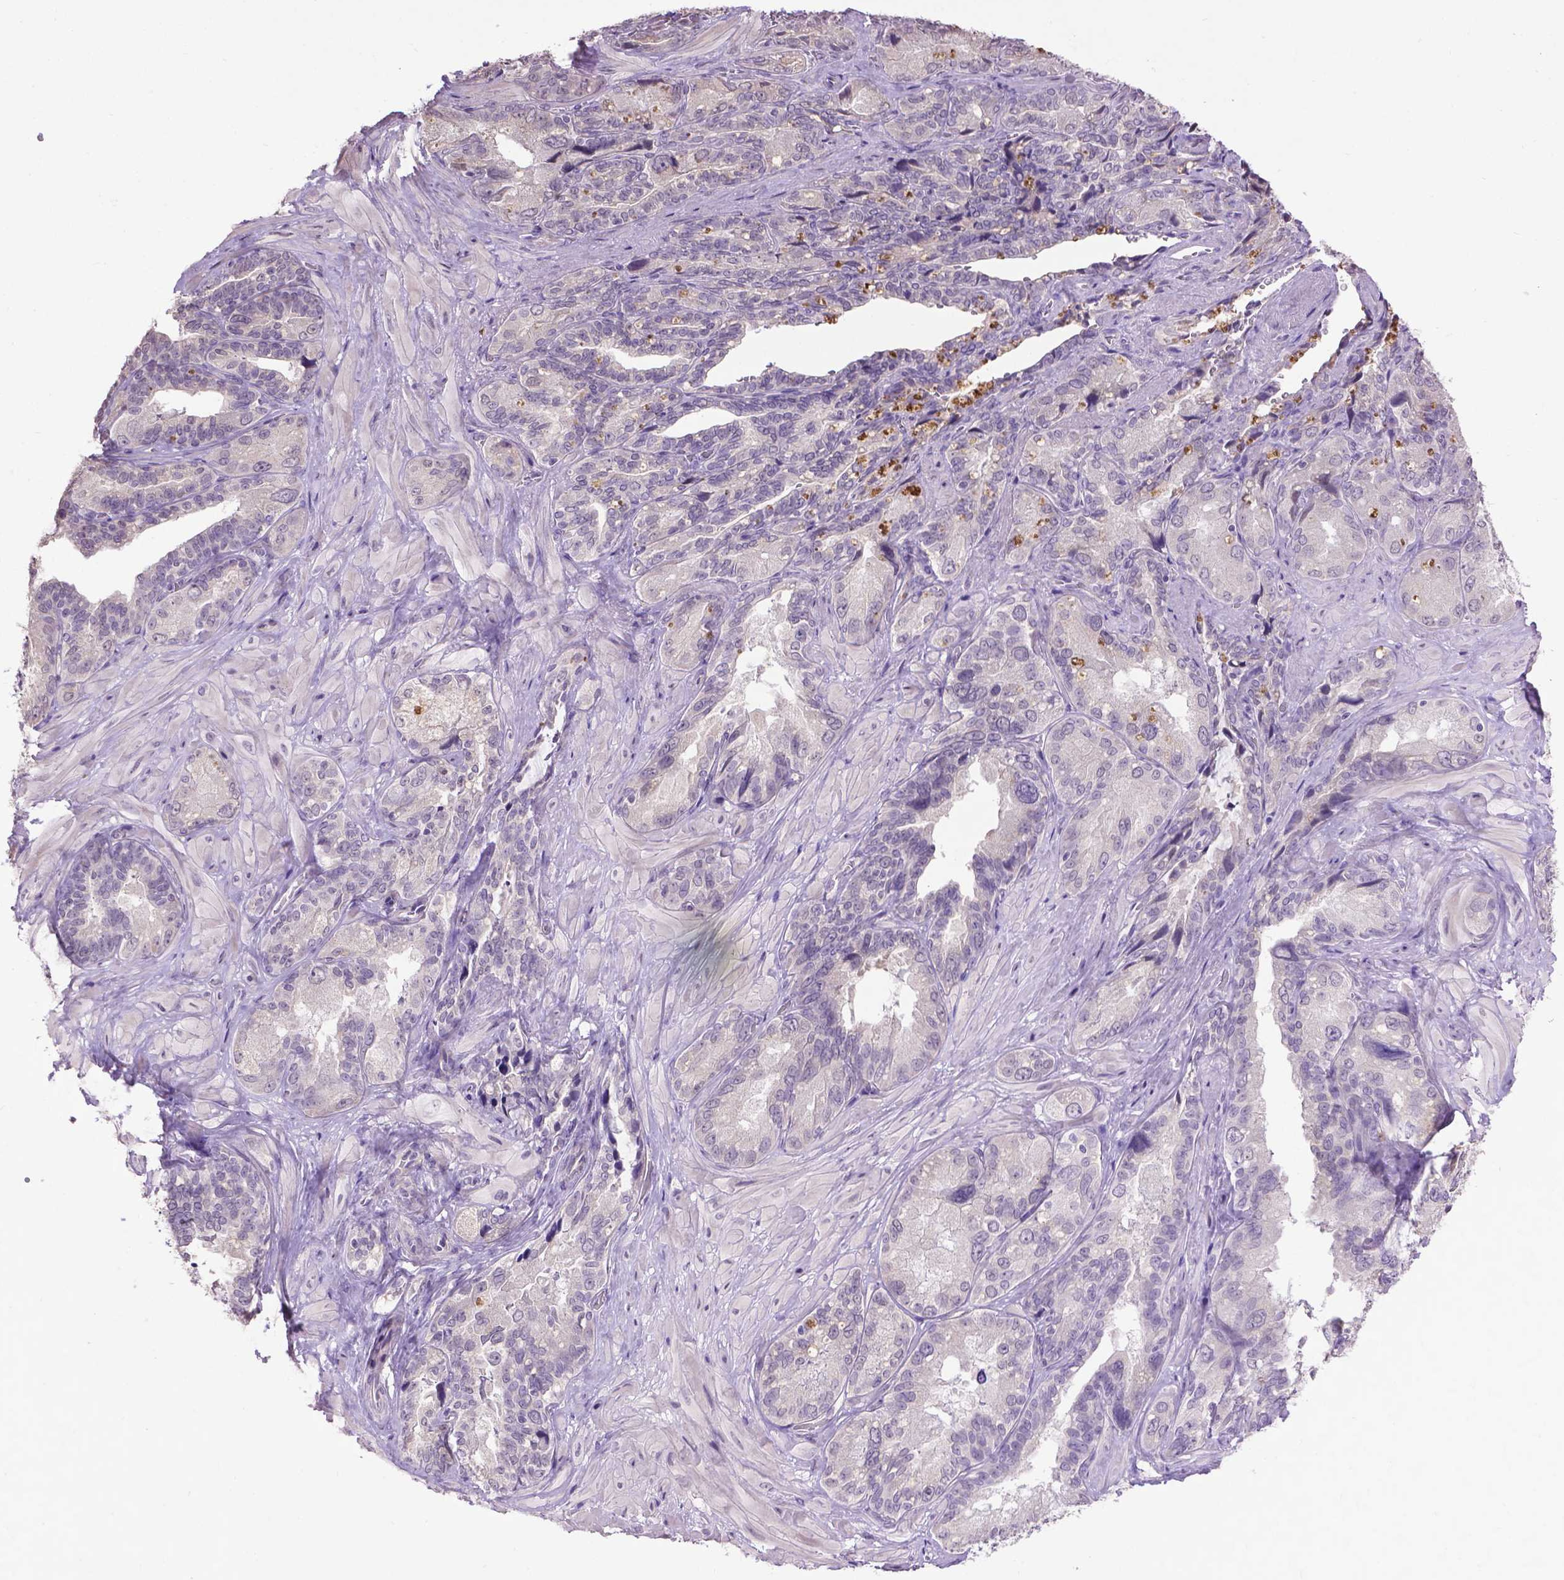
{"staining": {"intensity": "negative", "quantity": "none", "location": "none"}, "tissue": "seminal vesicle", "cell_type": "Glandular cells", "image_type": "normal", "snomed": [{"axis": "morphology", "description": "Normal tissue, NOS"}, {"axis": "topography", "description": "Seminal veicle"}], "caption": "An immunohistochemistry (IHC) photomicrograph of benign seminal vesicle is shown. There is no staining in glandular cells of seminal vesicle. (IHC, brightfield microscopy, high magnification).", "gene": "CPM", "patient": {"sex": "male", "age": 69}}